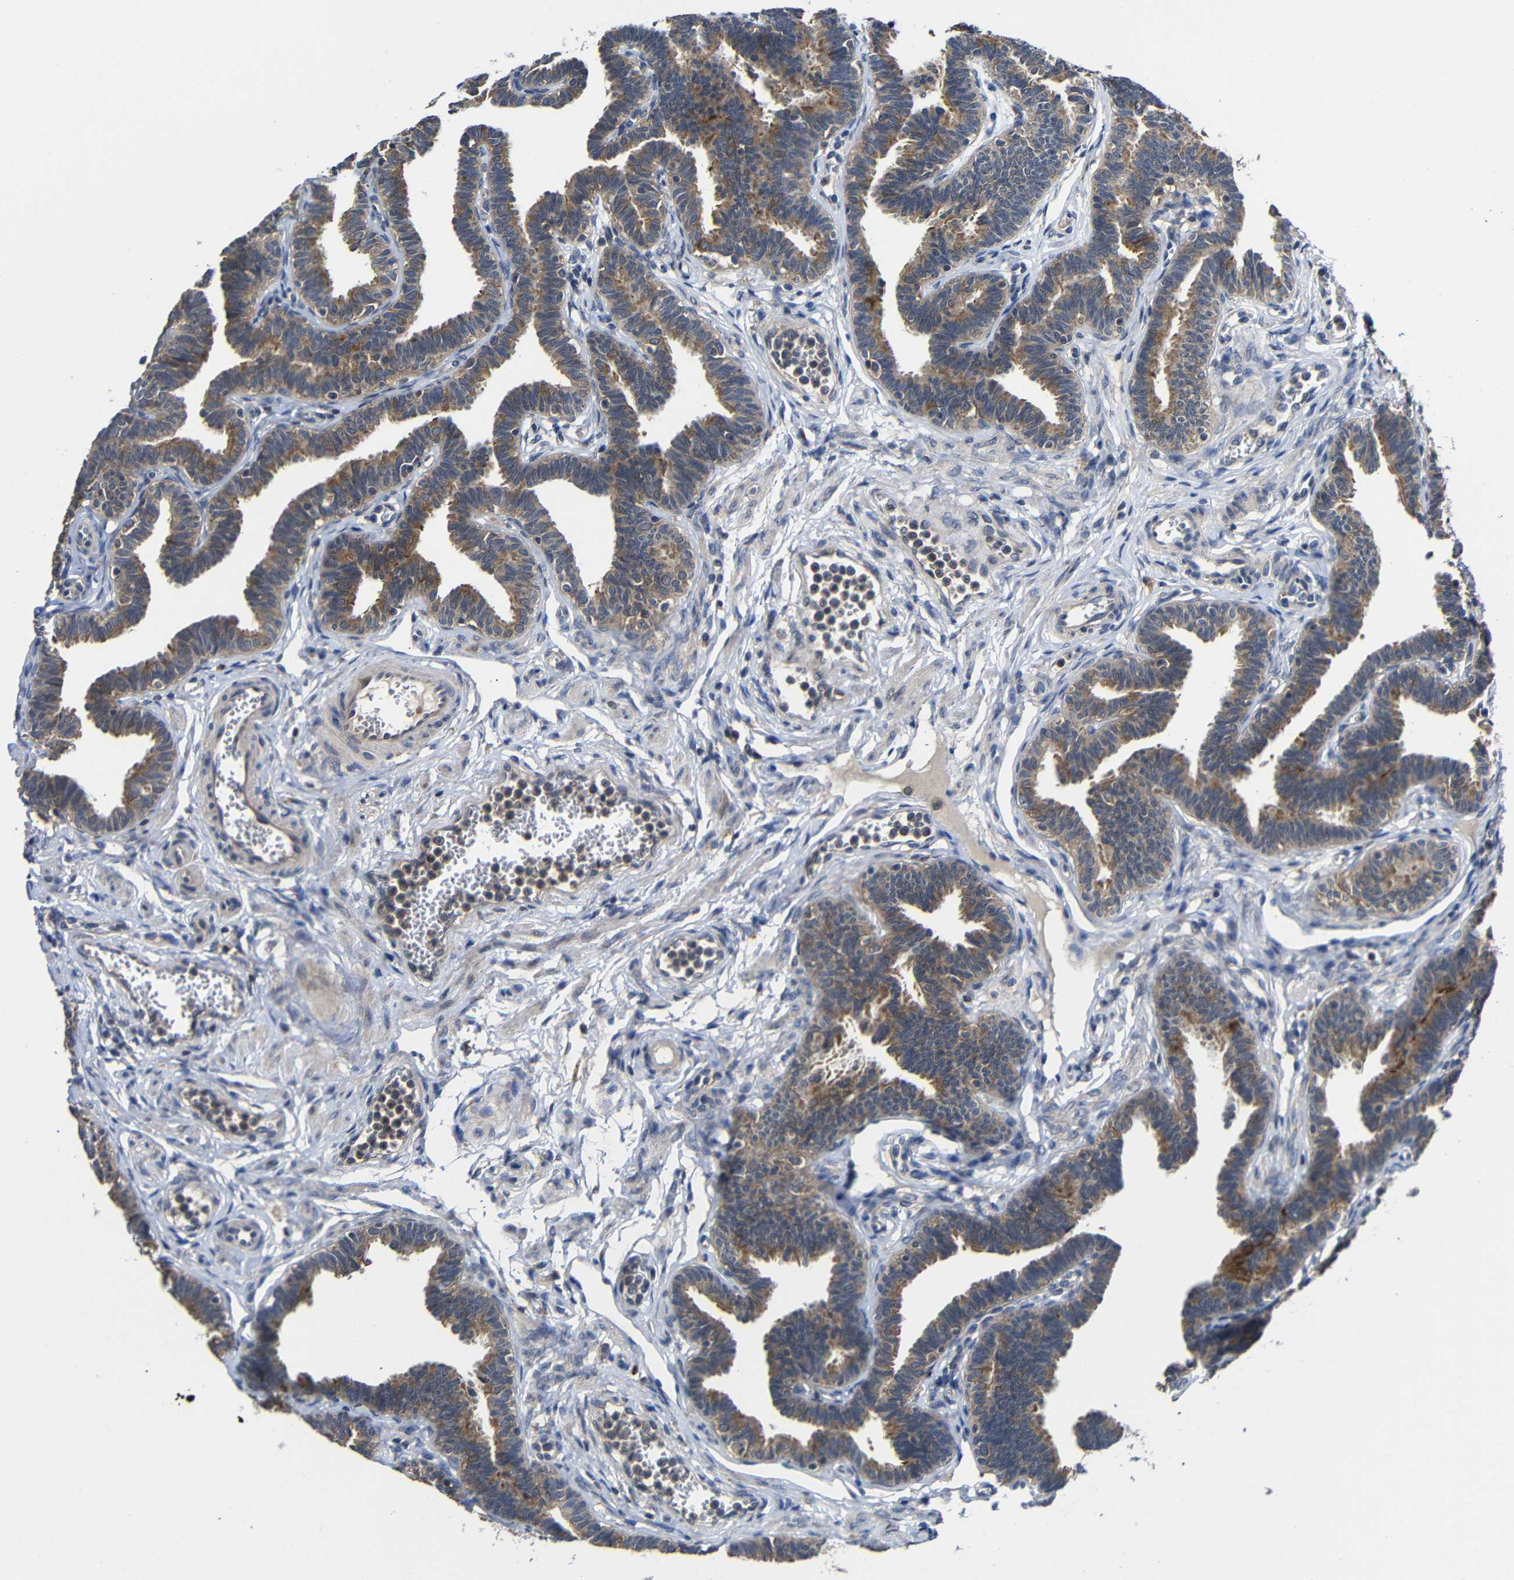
{"staining": {"intensity": "moderate", "quantity": ">75%", "location": "cytoplasmic/membranous"}, "tissue": "fallopian tube", "cell_type": "Glandular cells", "image_type": "normal", "snomed": [{"axis": "morphology", "description": "Normal tissue, NOS"}, {"axis": "topography", "description": "Fallopian tube"}, {"axis": "topography", "description": "Ovary"}], "caption": "Immunohistochemical staining of unremarkable fallopian tube shows moderate cytoplasmic/membranous protein positivity in approximately >75% of glandular cells. Immunohistochemistry (ihc) stains the protein in brown and the nuclei are stained blue.", "gene": "LPAR5", "patient": {"sex": "female", "age": 23}}